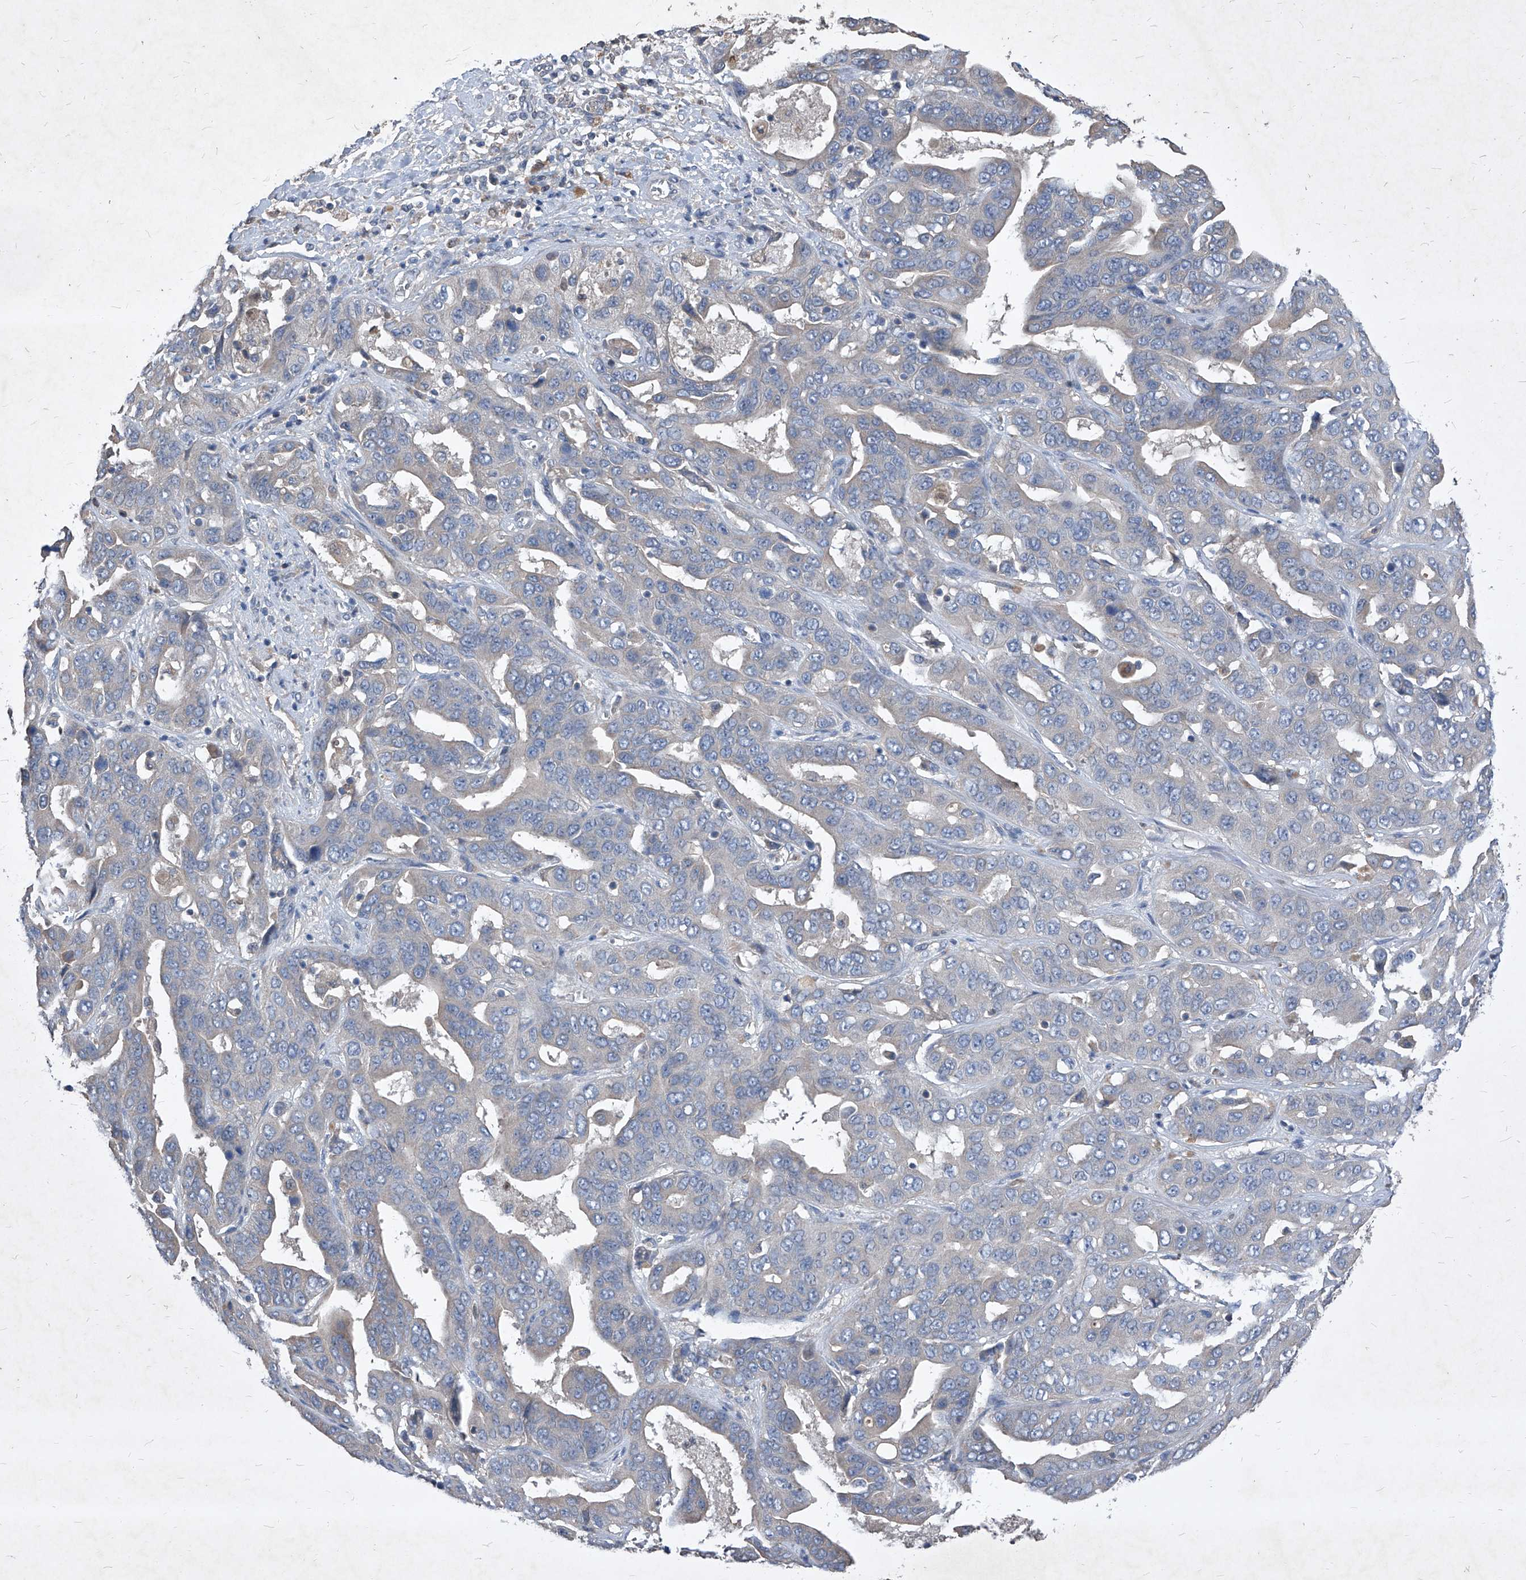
{"staining": {"intensity": "negative", "quantity": "none", "location": "none"}, "tissue": "liver cancer", "cell_type": "Tumor cells", "image_type": "cancer", "snomed": [{"axis": "morphology", "description": "Cholangiocarcinoma"}, {"axis": "topography", "description": "Liver"}], "caption": "This is a histopathology image of immunohistochemistry (IHC) staining of liver cancer, which shows no staining in tumor cells. (Stains: DAB immunohistochemistry with hematoxylin counter stain, Microscopy: brightfield microscopy at high magnification).", "gene": "SYNGR1", "patient": {"sex": "female", "age": 52}}